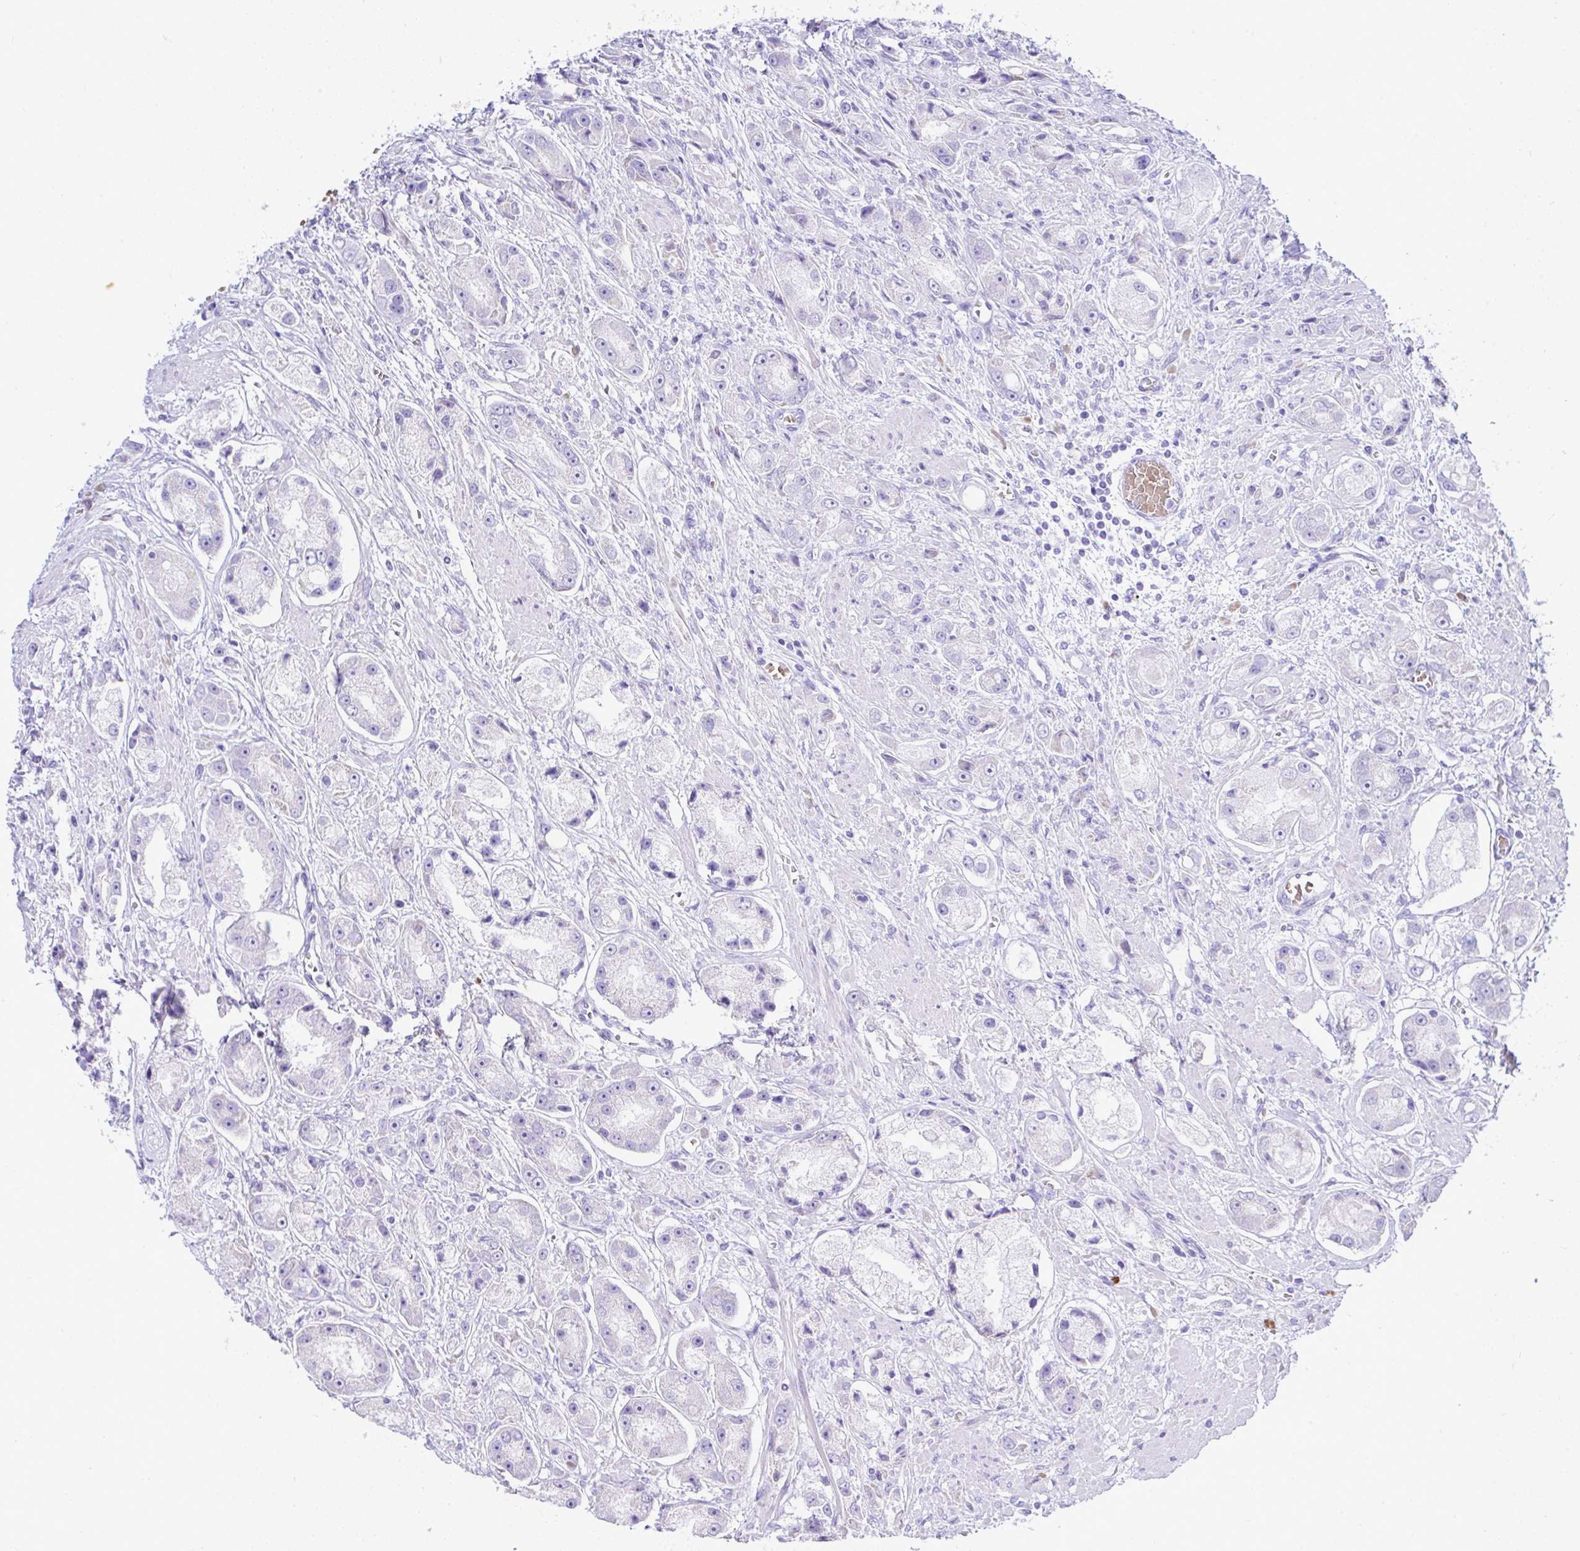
{"staining": {"intensity": "negative", "quantity": "none", "location": "none"}, "tissue": "prostate cancer", "cell_type": "Tumor cells", "image_type": "cancer", "snomed": [{"axis": "morphology", "description": "Adenocarcinoma, High grade"}, {"axis": "topography", "description": "Prostate"}], "caption": "DAB (3,3'-diaminobenzidine) immunohistochemical staining of prostate cancer (adenocarcinoma (high-grade)) shows no significant positivity in tumor cells.", "gene": "SEL1L2", "patient": {"sex": "male", "age": 67}}